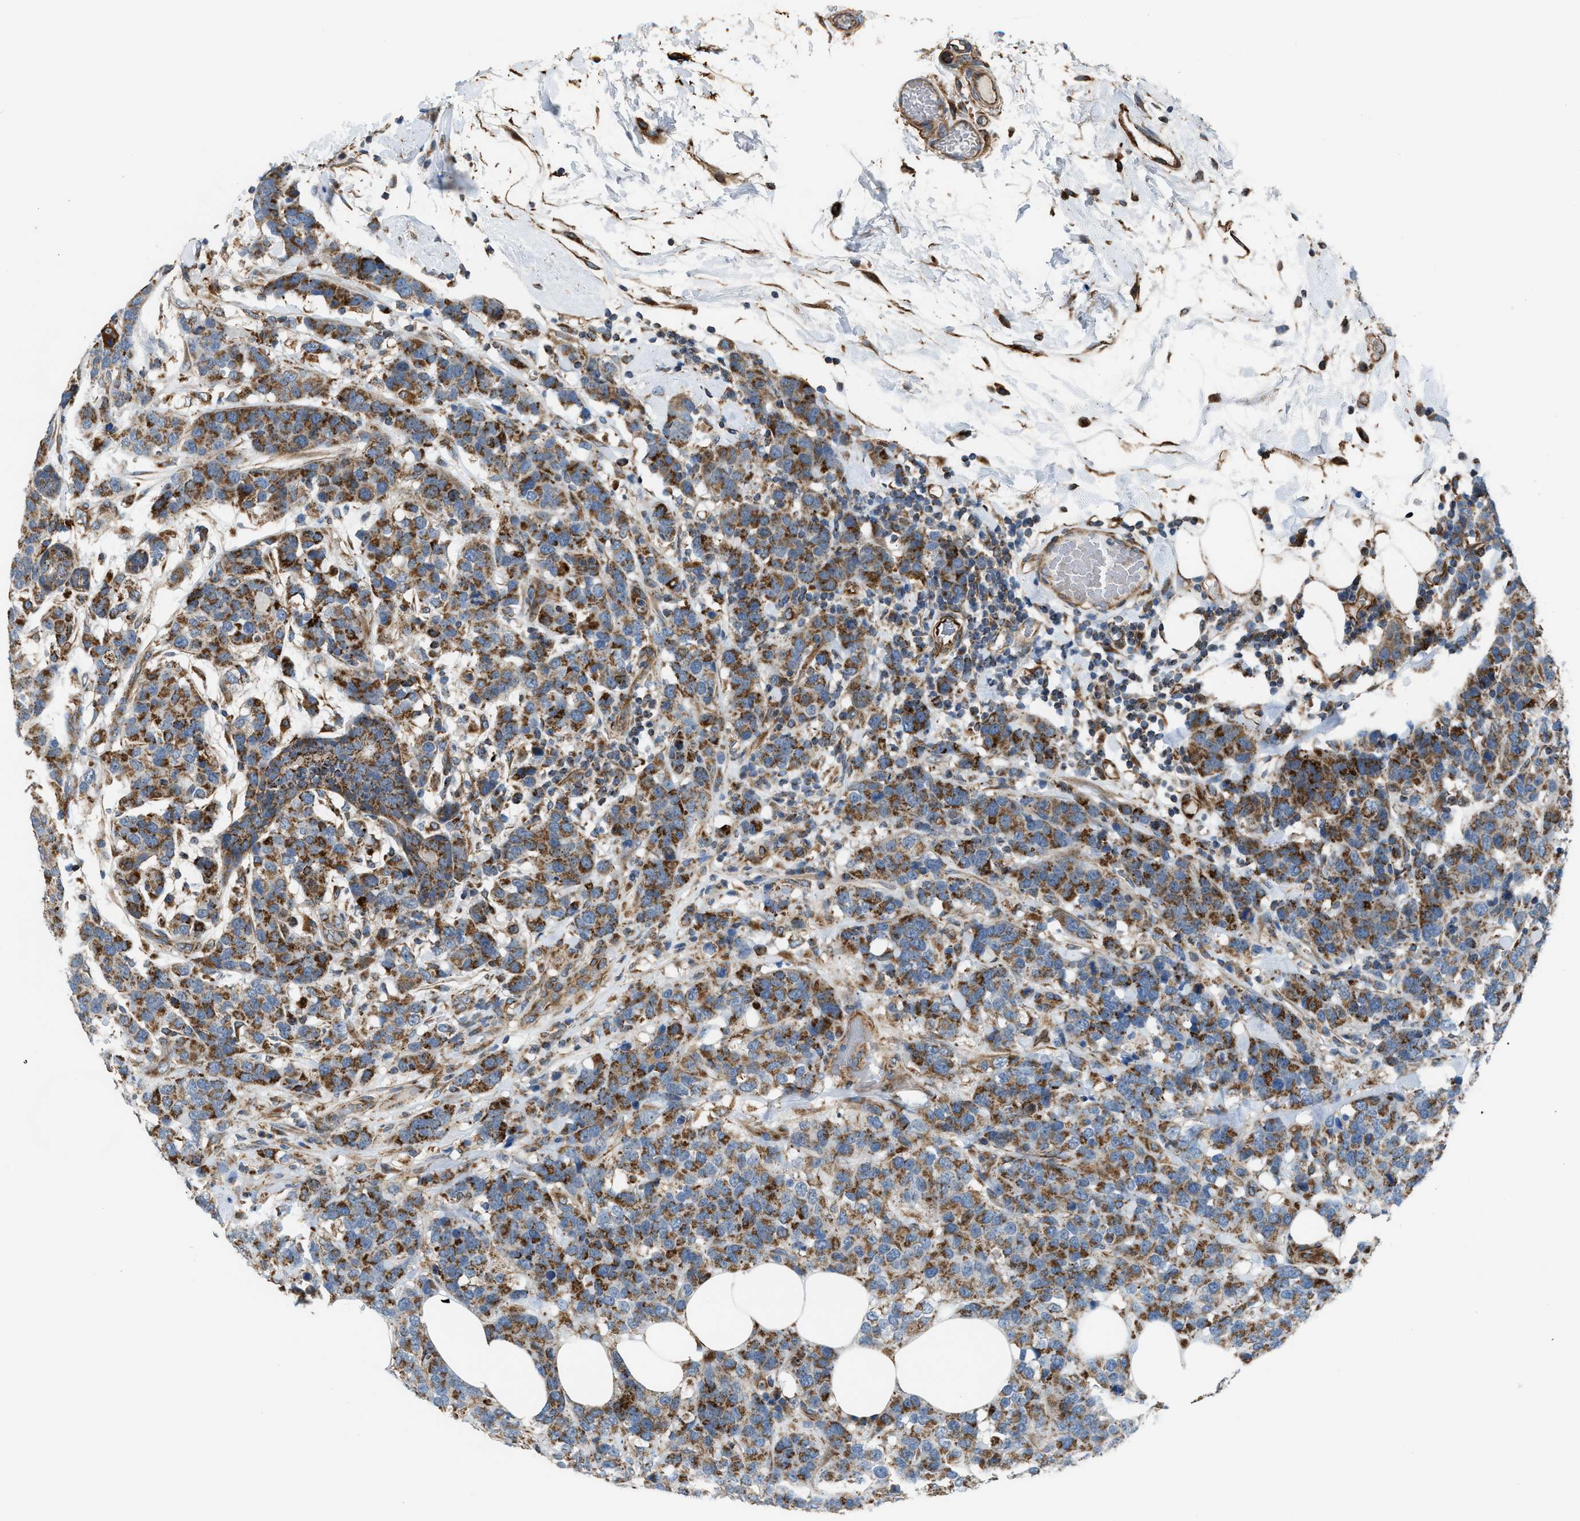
{"staining": {"intensity": "moderate", "quantity": ">75%", "location": "cytoplasmic/membranous"}, "tissue": "breast cancer", "cell_type": "Tumor cells", "image_type": "cancer", "snomed": [{"axis": "morphology", "description": "Lobular carcinoma"}, {"axis": "topography", "description": "Breast"}], "caption": "Human breast cancer stained for a protein (brown) demonstrates moderate cytoplasmic/membranous positive expression in approximately >75% of tumor cells.", "gene": "SLC10A3", "patient": {"sex": "female", "age": 59}}